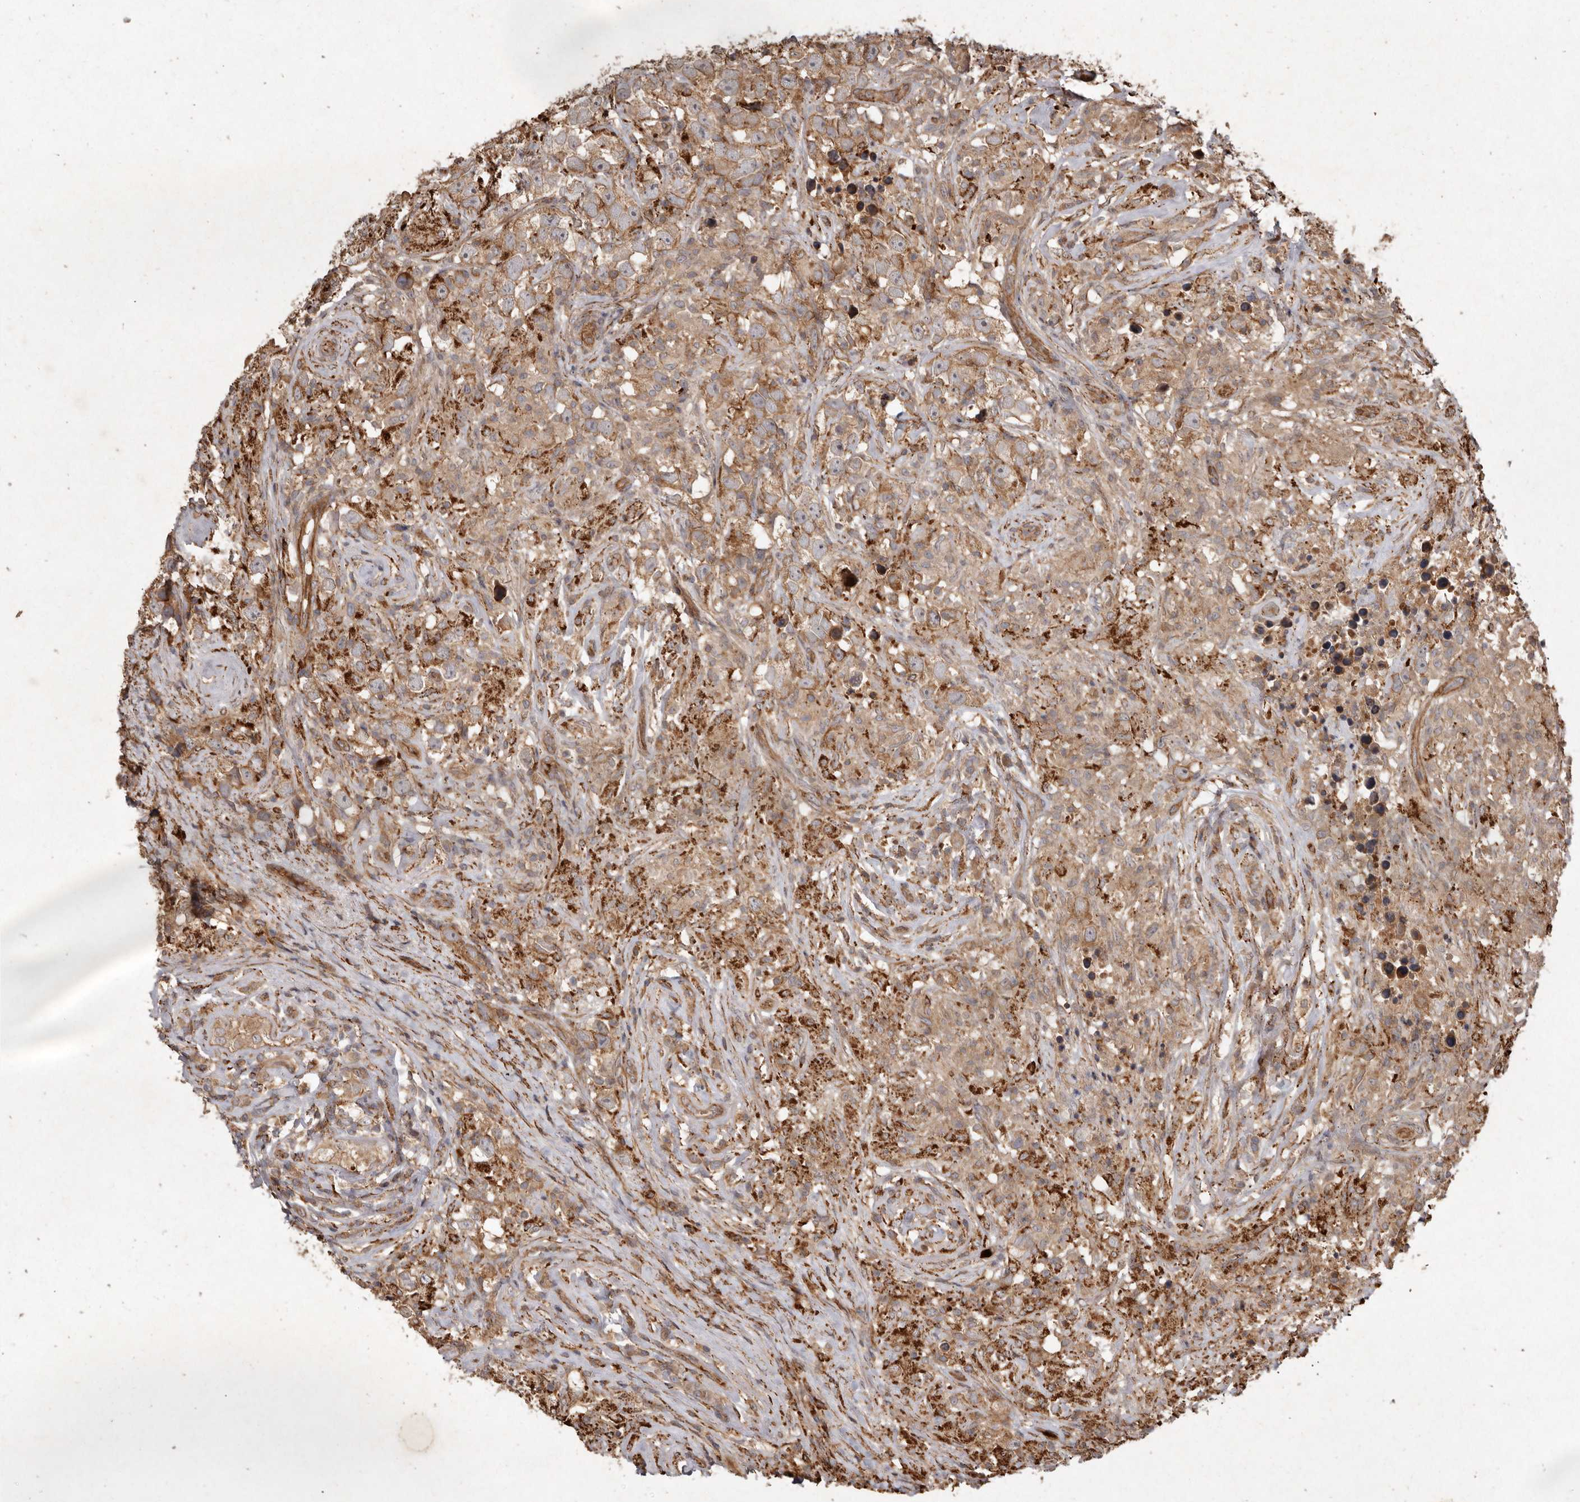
{"staining": {"intensity": "moderate", "quantity": ">75%", "location": "cytoplasmic/membranous"}, "tissue": "testis cancer", "cell_type": "Tumor cells", "image_type": "cancer", "snomed": [{"axis": "morphology", "description": "Seminoma, NOS"}, {"axis": "topography", "description": "Testis"}], "caption": "Moderate cytoplasmic/membranous staining is identified in about >75% of tumor cells in testis cancer.", "gene": "SEMA3A", "patient": {"sex": "male", "age": 49}}